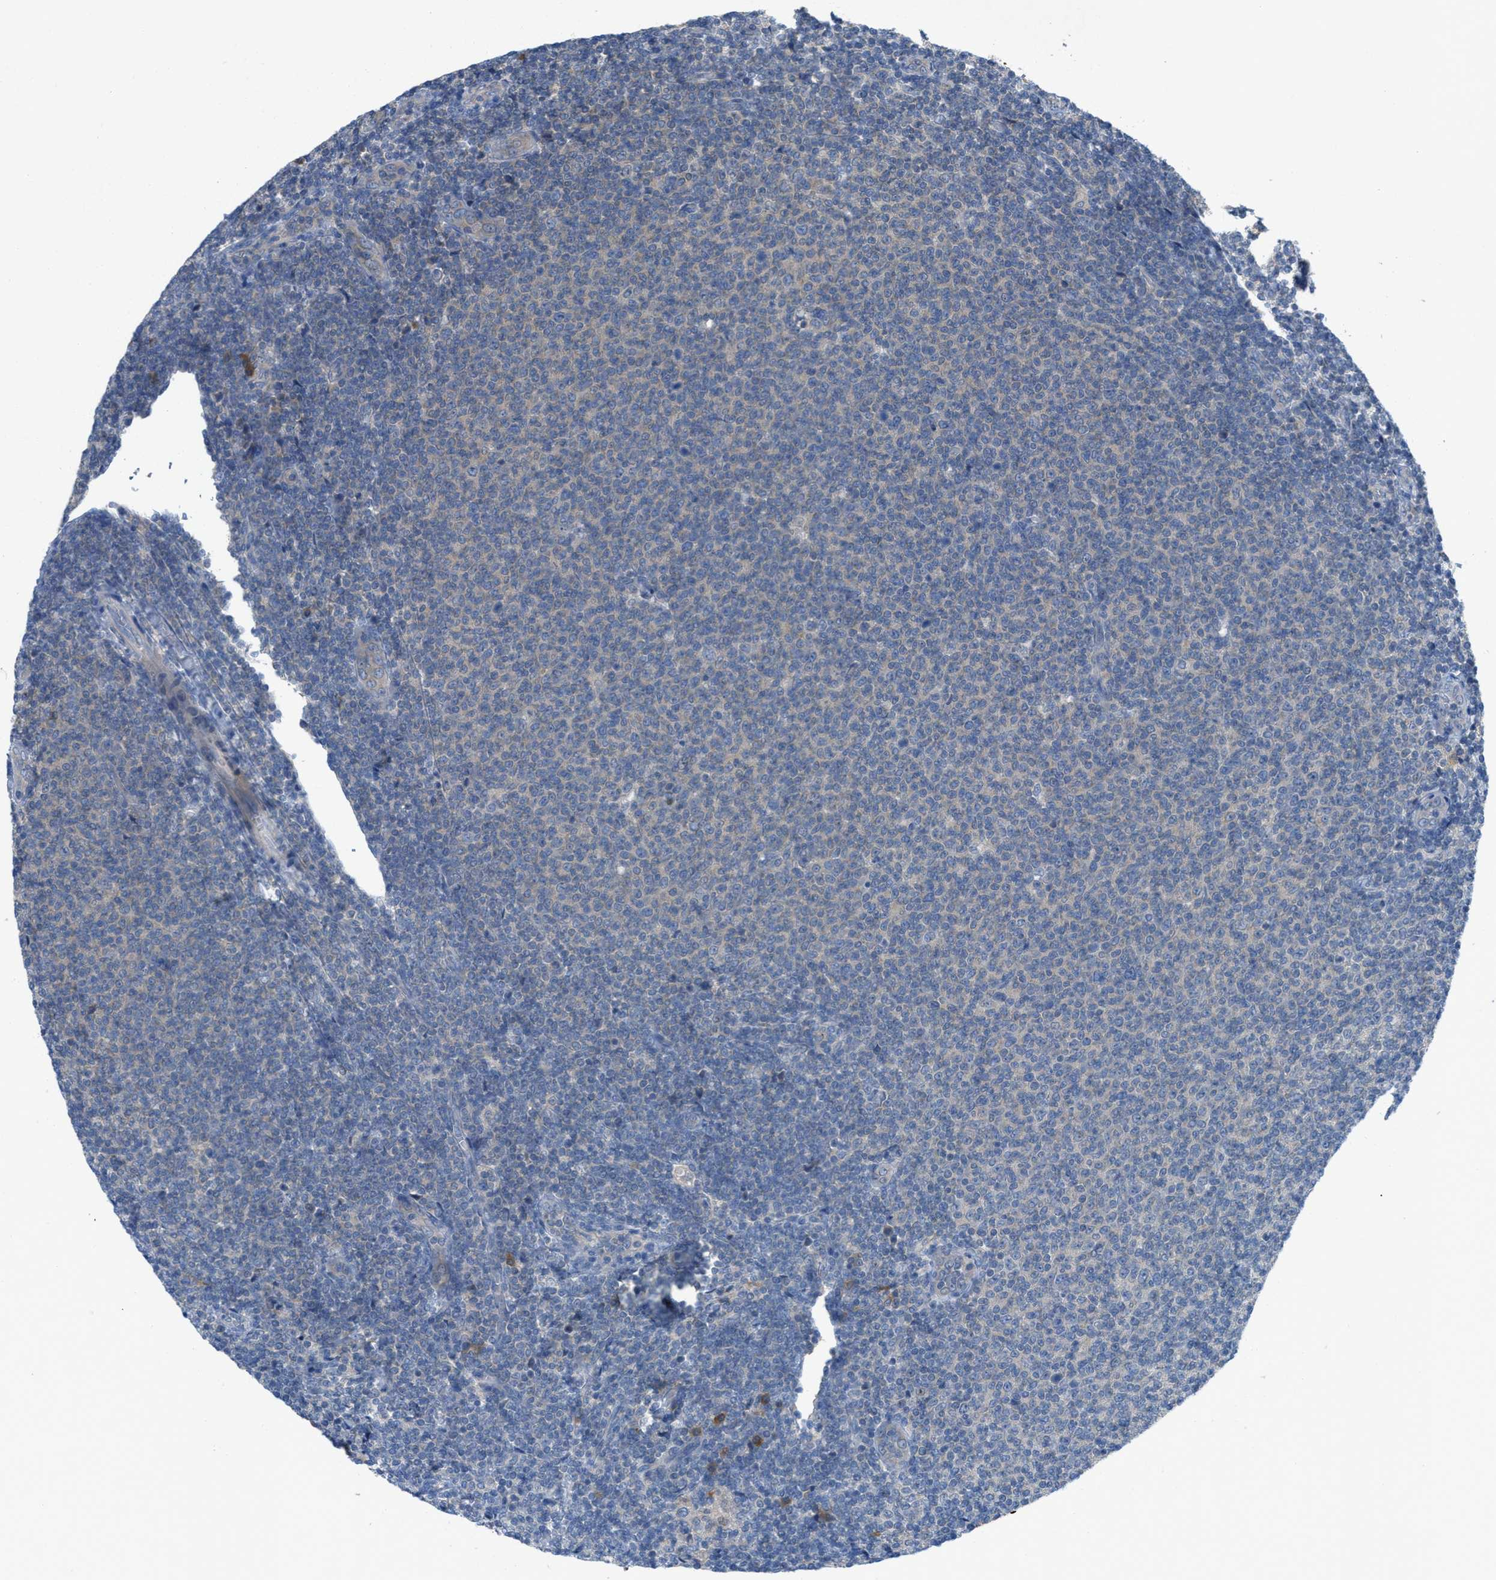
{"staining": {"intensity": "negative", "quantity": "none", "location": "none"}, "tissue": "lymphoma", "cell_type": "Tumor cells", "image_type": "cancer", "snomed": [{"axis": "morphology", "description": "Malignant lymphoma, non-Hodgkin's type, Low grade"}, {"axis": "topography", "description": "Lymph node"}], "caption": "High power microscopy histopathology image of an immunohistochemistry photomicrograph of malignant lymphoma, non-Hodgkin's type (low-grade), revealing no significant positivity in tumor cells.", "gene": "UBA5", "patient": {"sex": "male", "age": 66}}